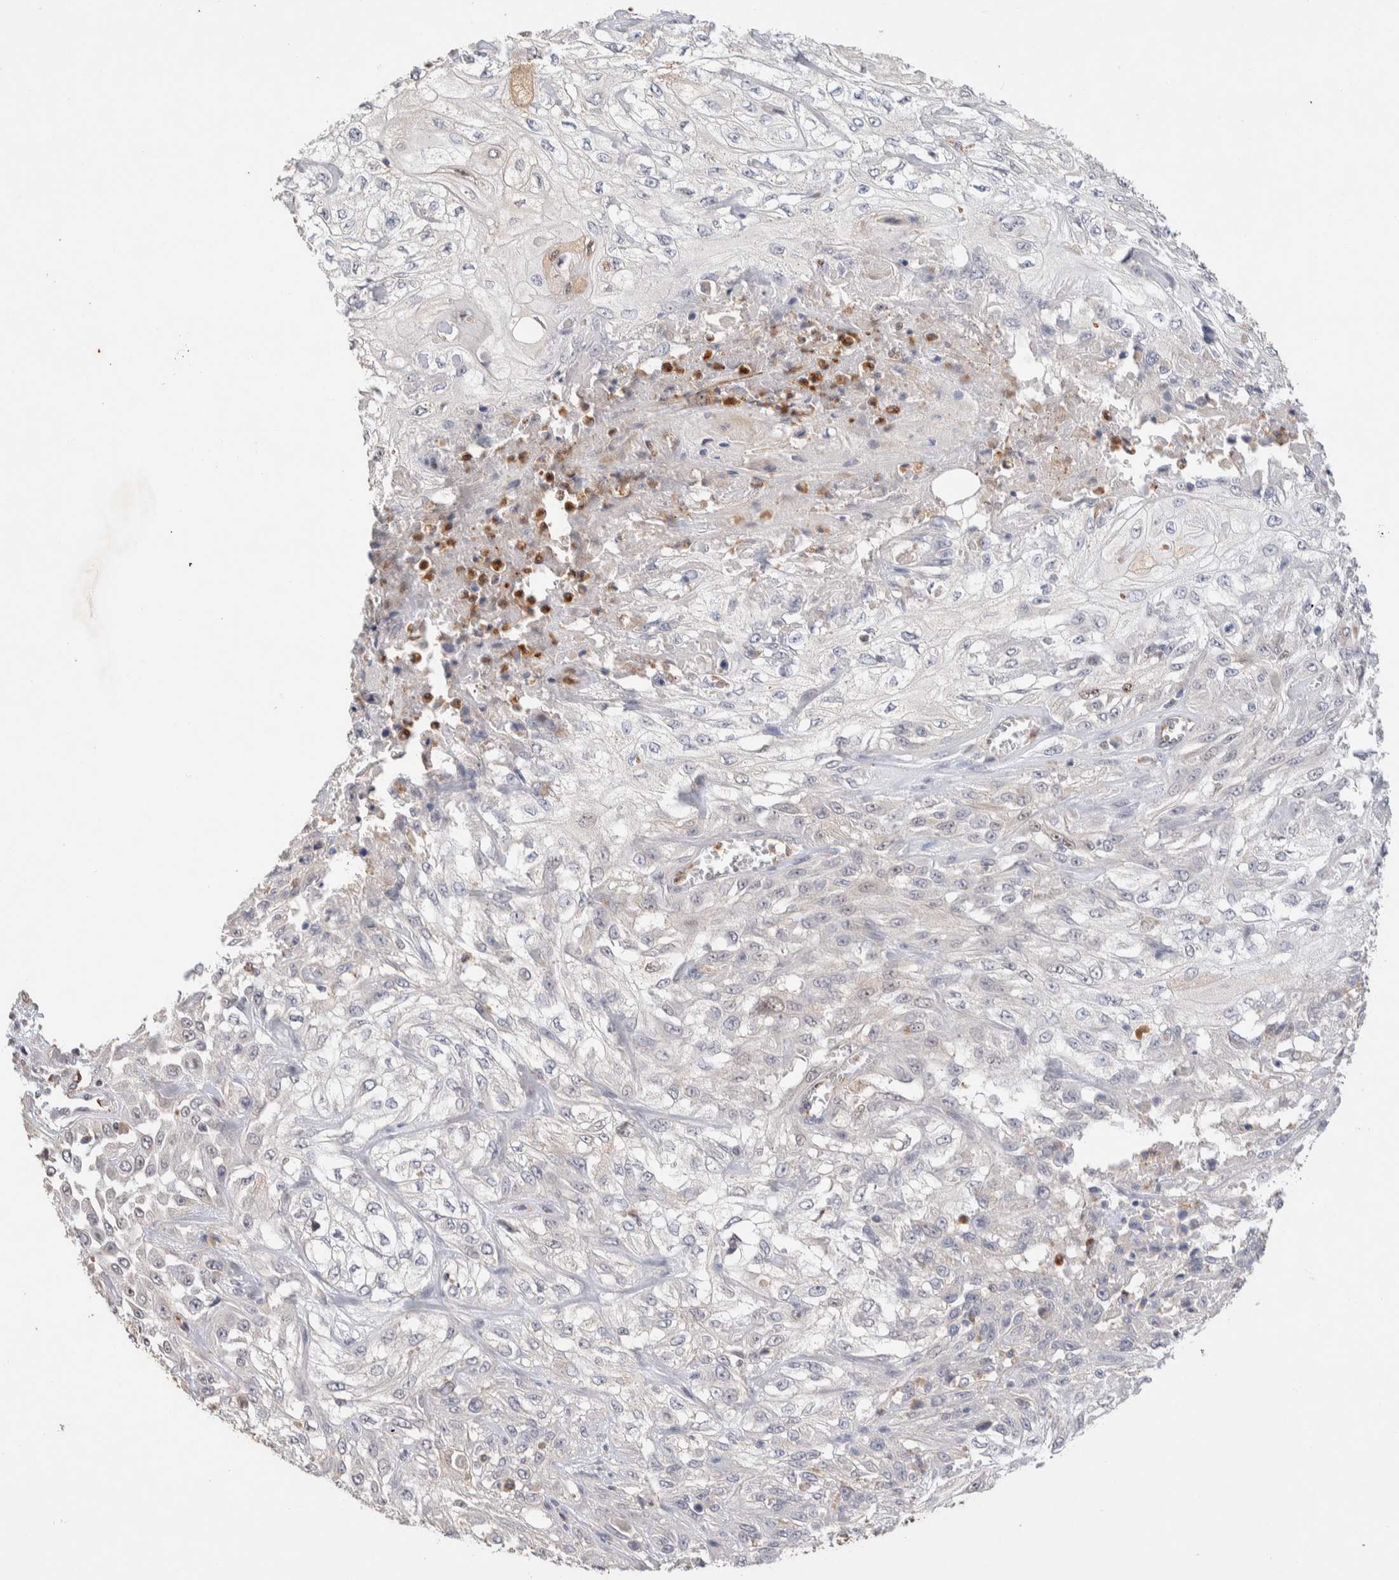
{"staining": {"intensity": "negative", "quantity": "none", "location": "none"}, "tissue": "skin cancer", "cell_type": "Tumor cells", "image_type": "cancer", "snomed": [{"axis": "morphology", "description": "Squamous cell carcinoma, NOS"}, {"axis": "morphology", "description": "Squamous cell carcinoma, metastatic, NOS"}, {"axis": "topography", "description": "Skin"}, {"axis": "topography", "description": "Lymph node"}], "caption": "This is a photomicrograph of immunohistochemistry staining of skin metastatic squamous cell carcinoma, which shows no staining in tumor cells.", "gene": "NSMAF", "patient": {"sex": "male", "age": 75}}